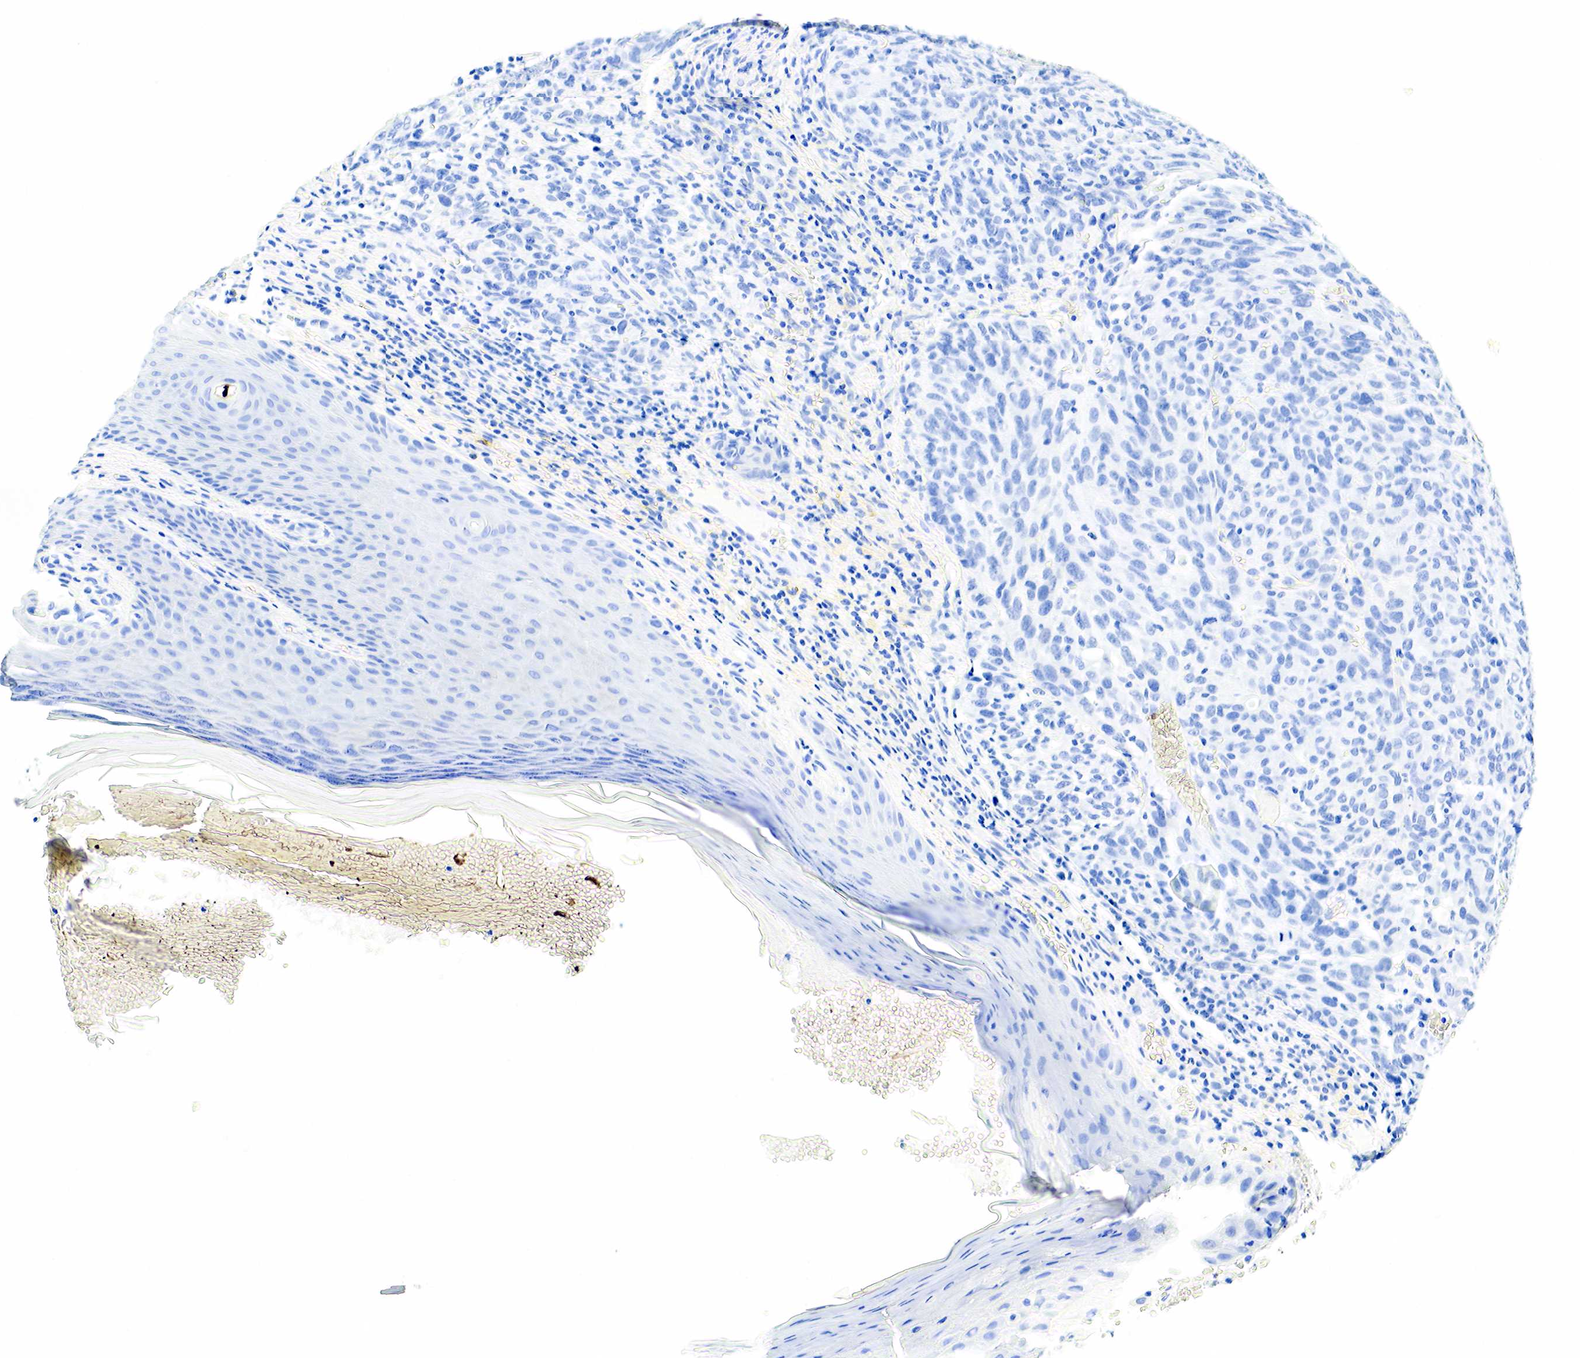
{"staining": {"intensity": "negative", "quantity": "none", "location": "none"}, "tissue": "melanoma", "cell_type": "Tumor cells", "image_type": "cancer", "snomed": [{"axis": "morphology", "description": "Malignant melanoma, NOS"}, {"axis": "topography", "description": "Skin"}], "caption": "Immunohistochemistry of melanoma shows no staining in tumor cells.", "gene": "KRT7", "patient": {"sex": "male", "age": 76}}